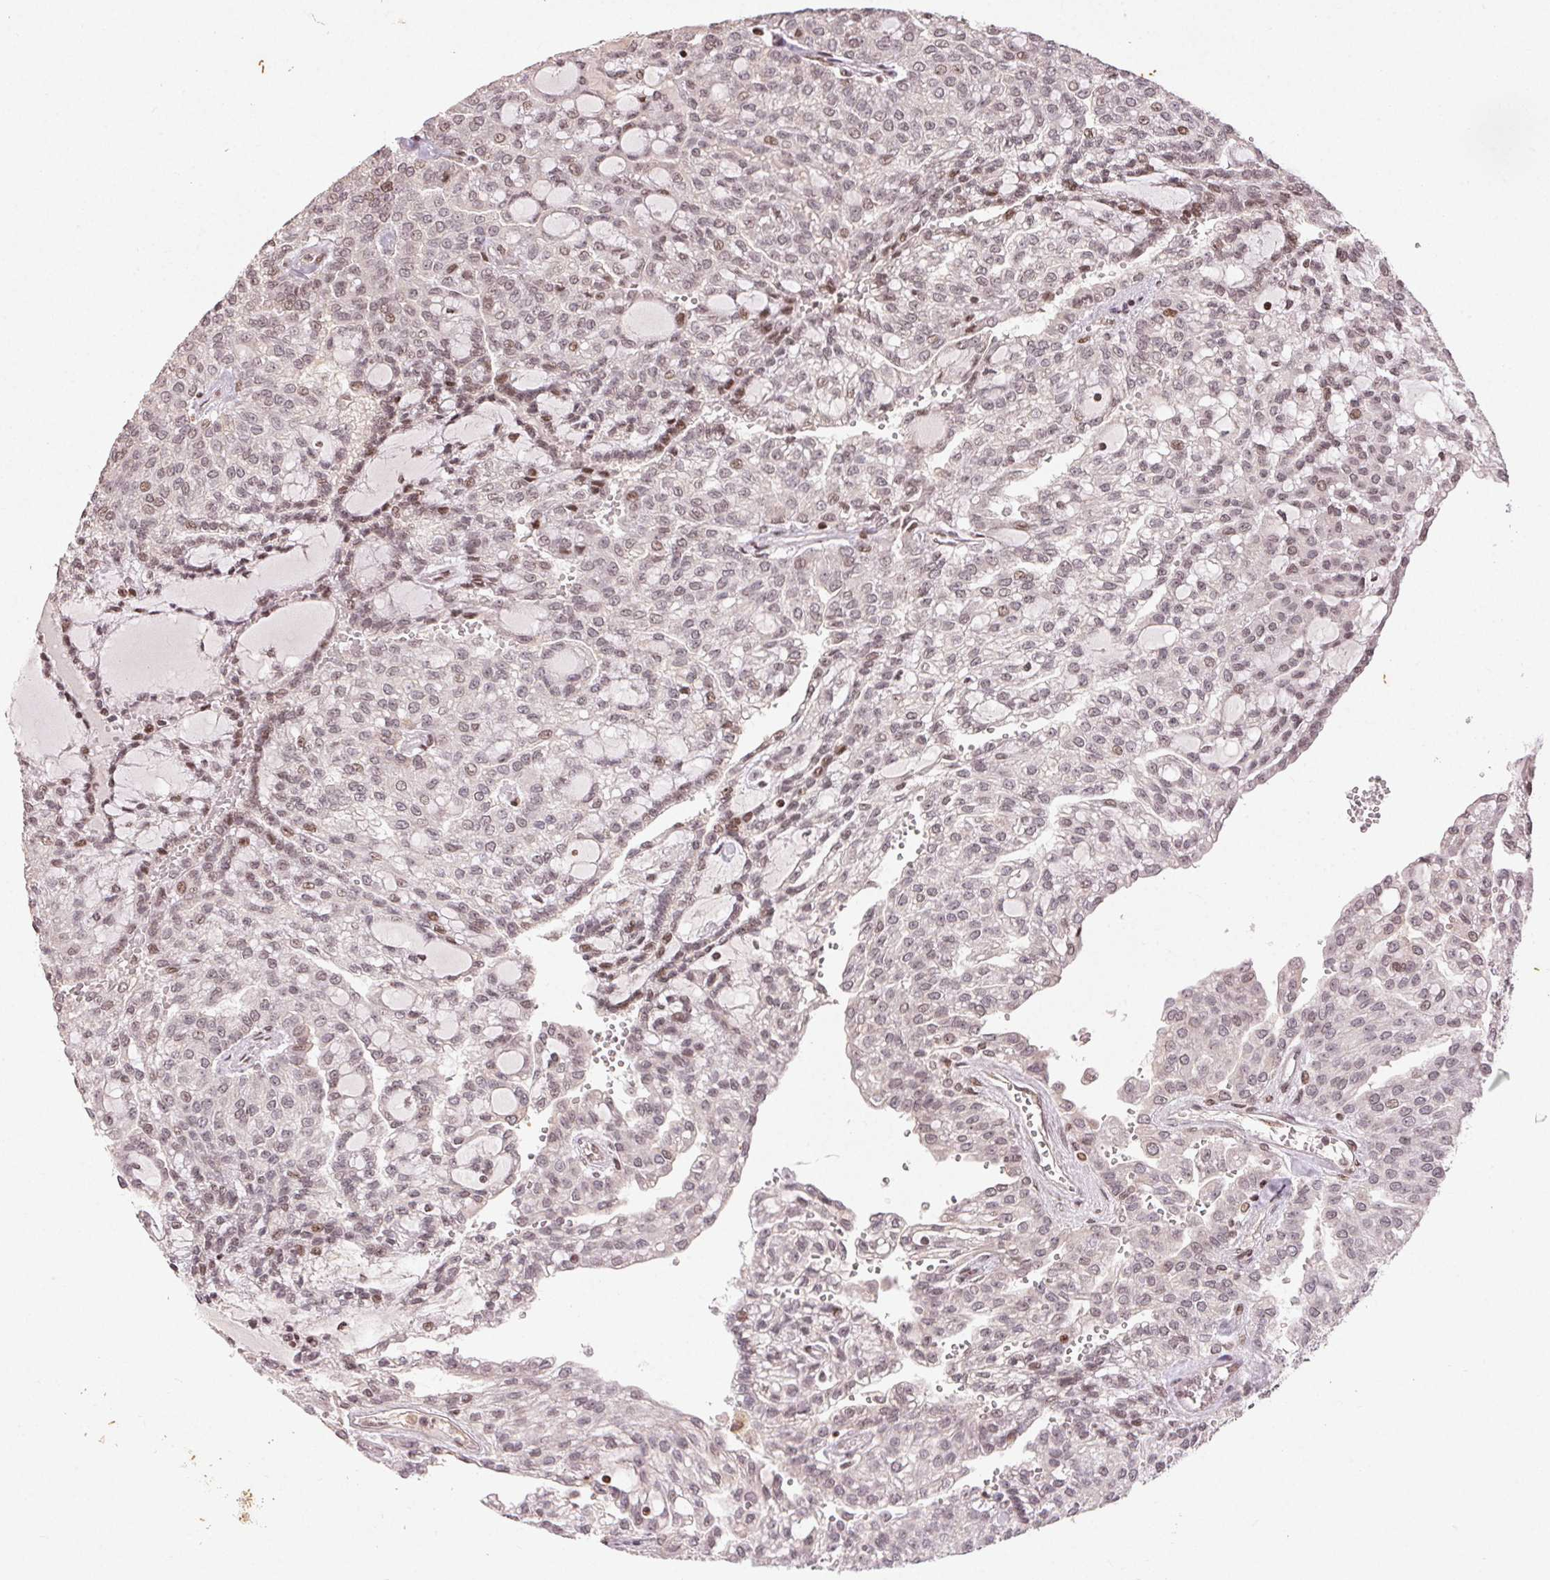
{"staining": {"intensity": "weak", "quantity": "25%-75%", "location": "nuclear"}, "tissue": "renal cancer", "cell_type": "Tumor cells", "image_type": "cancer", "snomed": [{"axis": "morphology", "description": "Adenocarcinoma, NOS"}, {"axis": "topography", "description": "Kidney"}], "caption": "Human renal cancer (adenocarcinoma) stained with a brown dye demonstrates weak nuclear positive positivity in approximately 25%-75% of tumor cells.", "gene": "MAPKAPK2", "patient": {"sex": "male", "age": 63}}